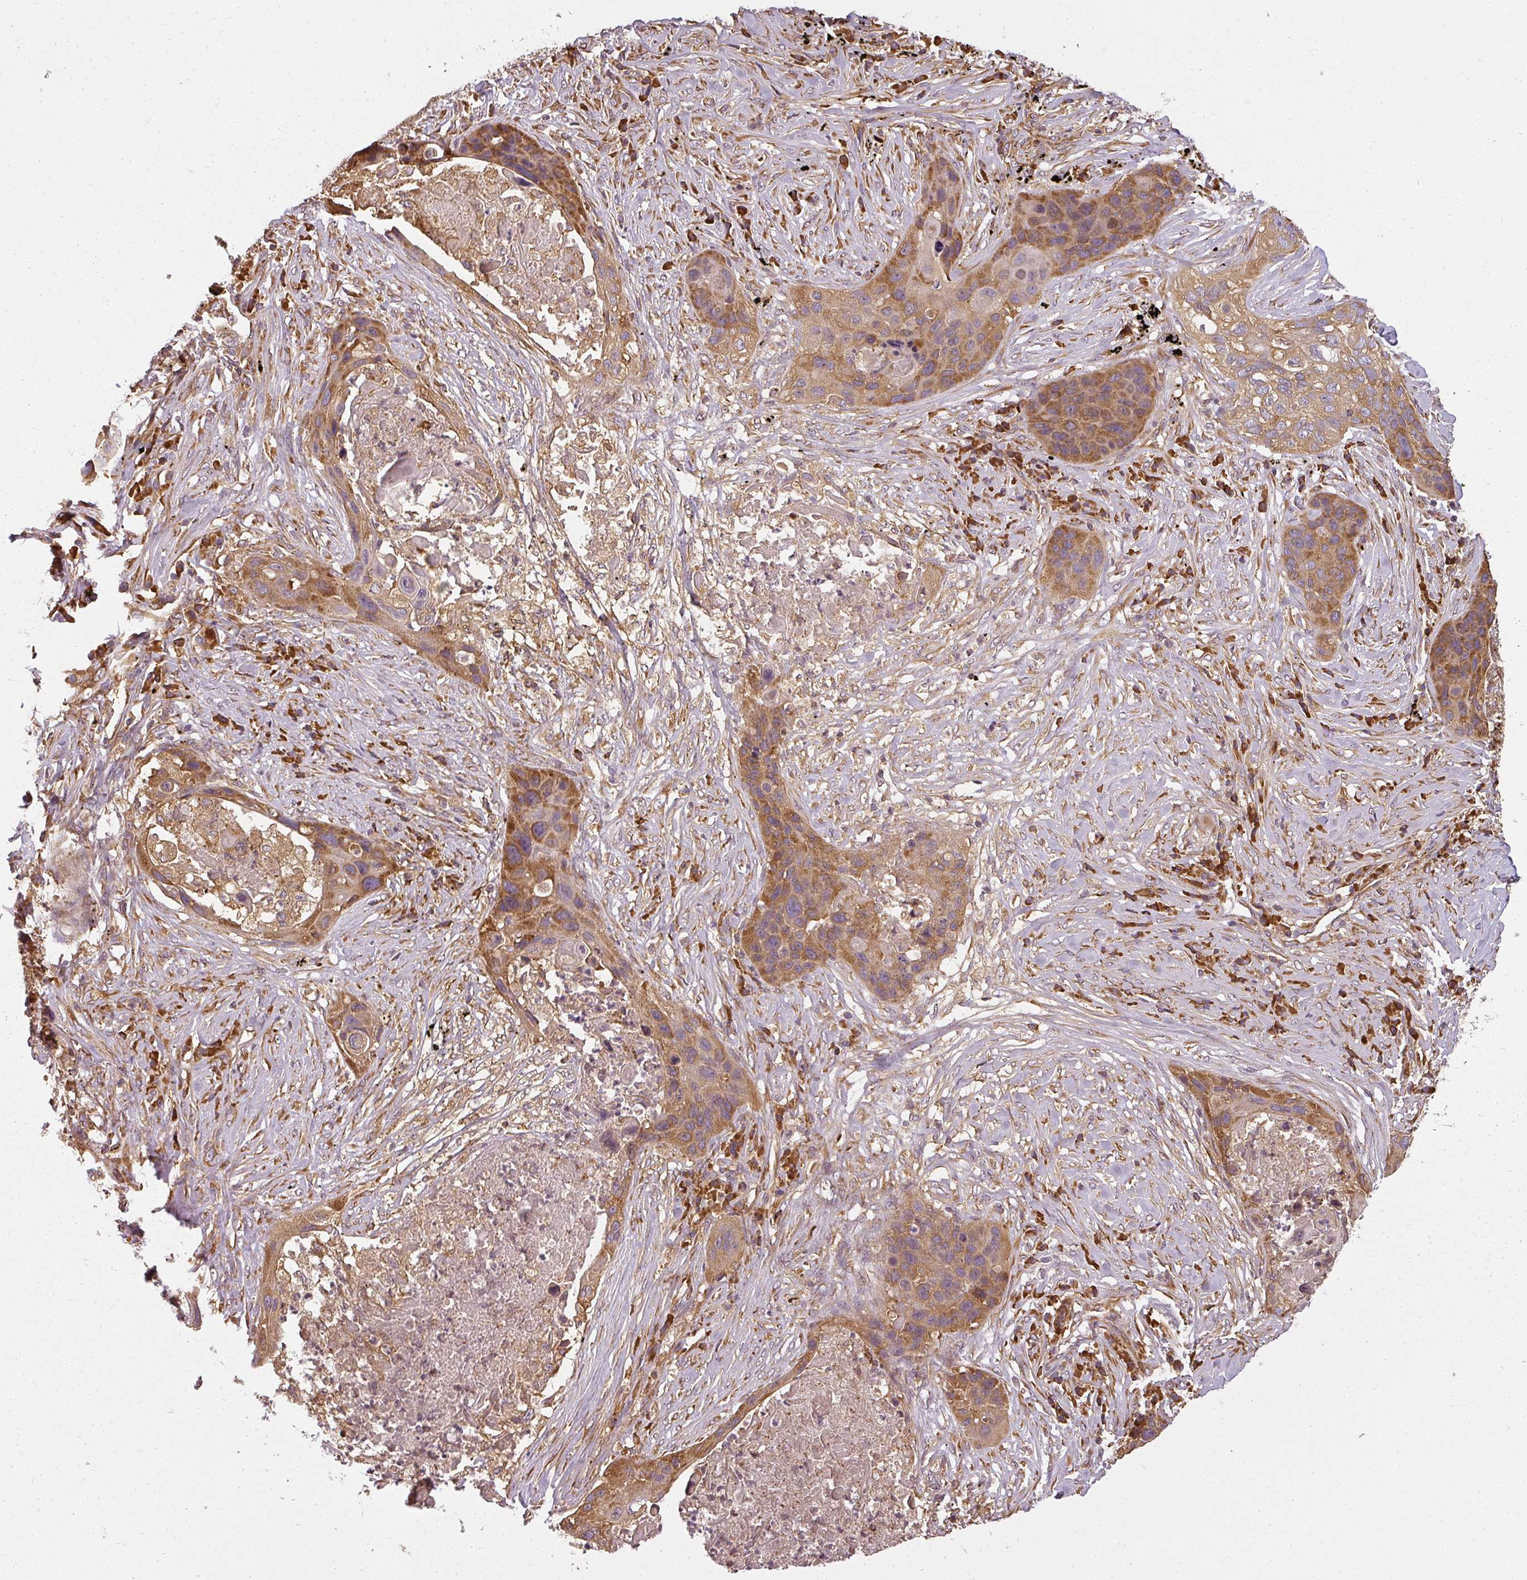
{"staining": {"intensity": "moderate", "quantity": ">75%", "location": "cytoplasmic/membranous"}, "tissue": "lung cancer", "cell_type": "Tumor cells", "image_type": "cancer", "snomed": [{"axis": "morphology", "description": "Squamous cell carcinoma, NOS"}, {"axis": "topography", "description": "Lung"}], "caption": "Squamous cell carcinoma (lung) stained for a protein exhibits moderate cytoplasmic/membranous positivity in tumor cells.", "gene": "RPL24", "patient": {"sex": "female", "age": 63}}